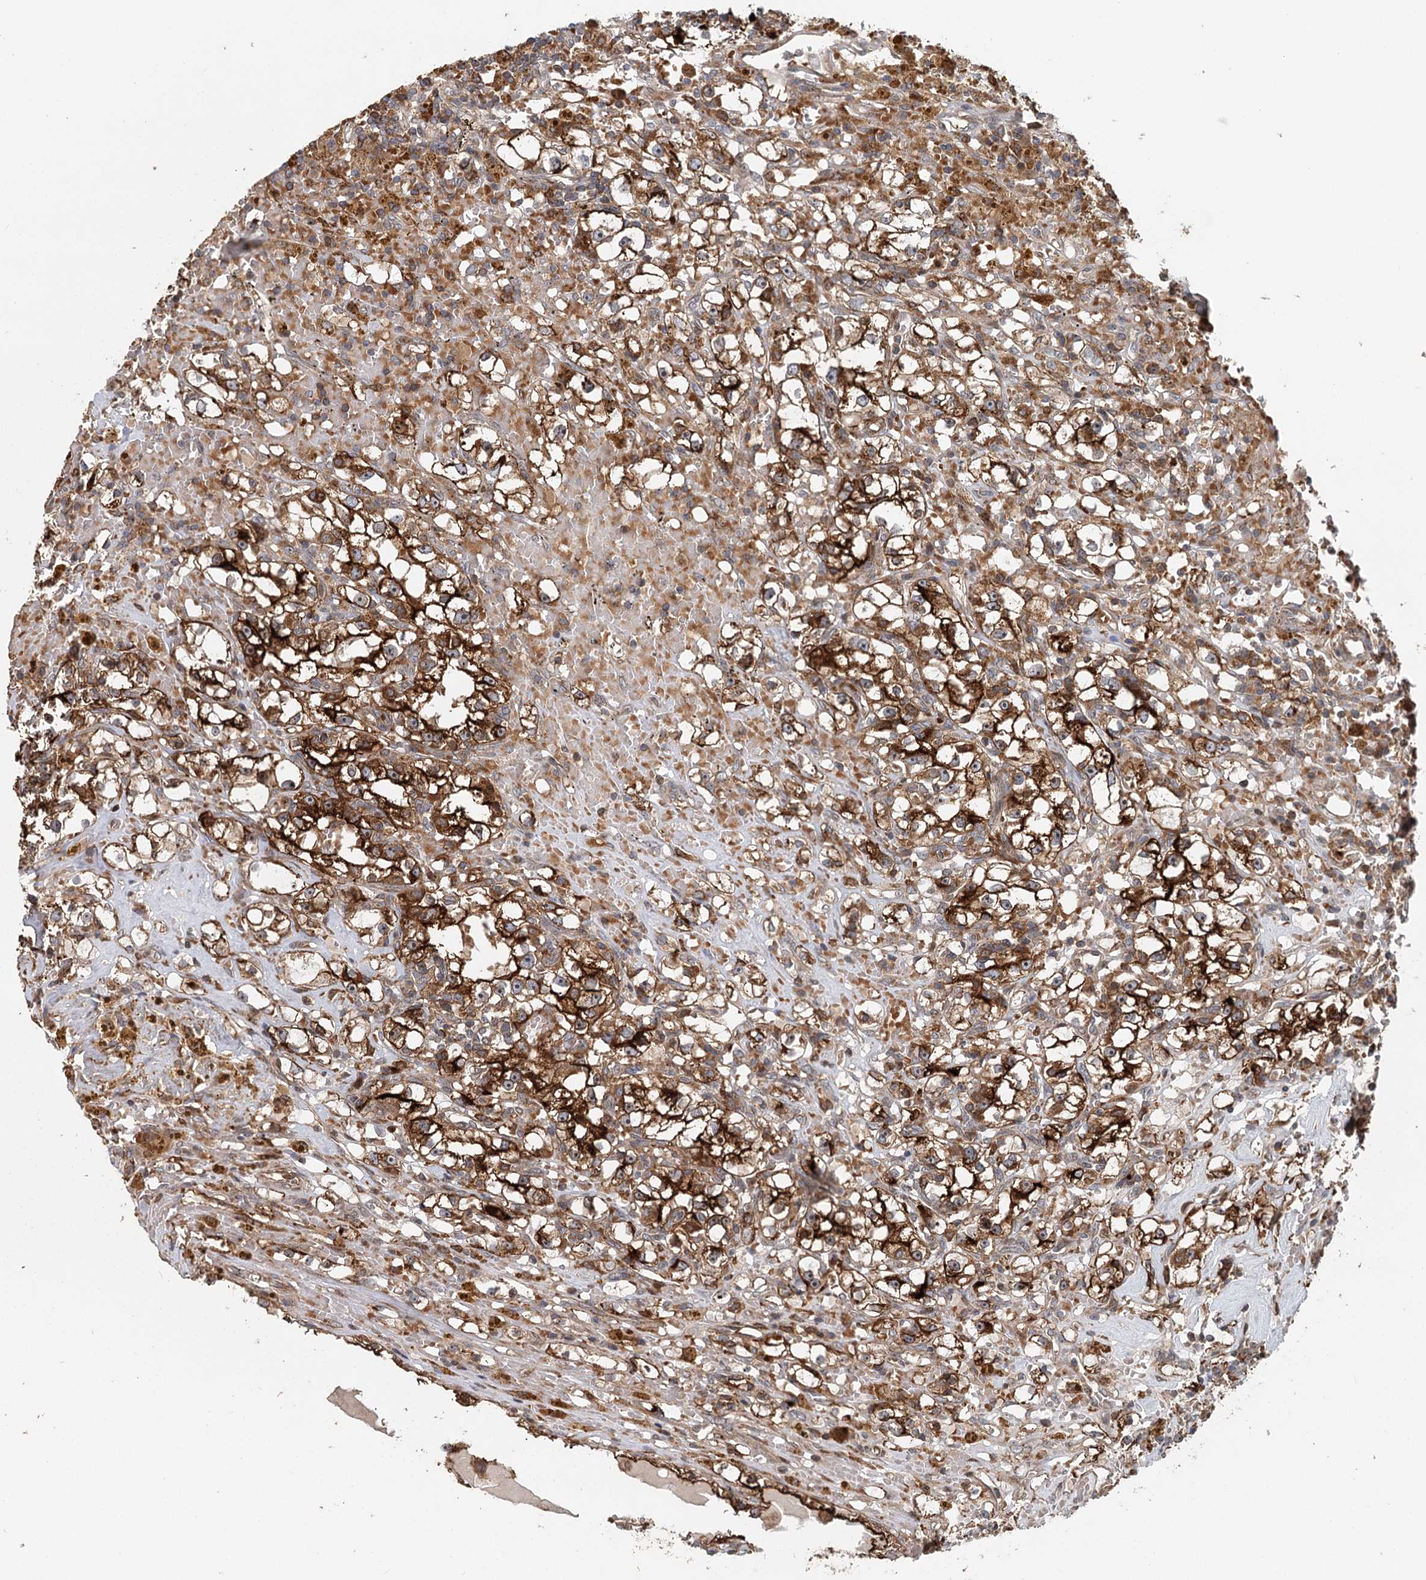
{"staining": {"intensity": "strong", "quantity": ">75%", "location": "cytoplasmic/membranous"}, "tissue": "renal cancer", "cell_type": "Tumor cells", "image_type": "cancer", "snomed": [{"axis": "morphology", "description": "Adenocarcinoma, NOS"}, {"axis": "topography", "description": "Kidney"}], "caption": "Renal cancer (adenocarcinoma) stained for a protein (brown) demonstrates strong cytoplasmic/membranous positive expression in approximately >75% of tumor cells.", "gene": "RNF111", "patient": {"sex": "male", "age": 56}}